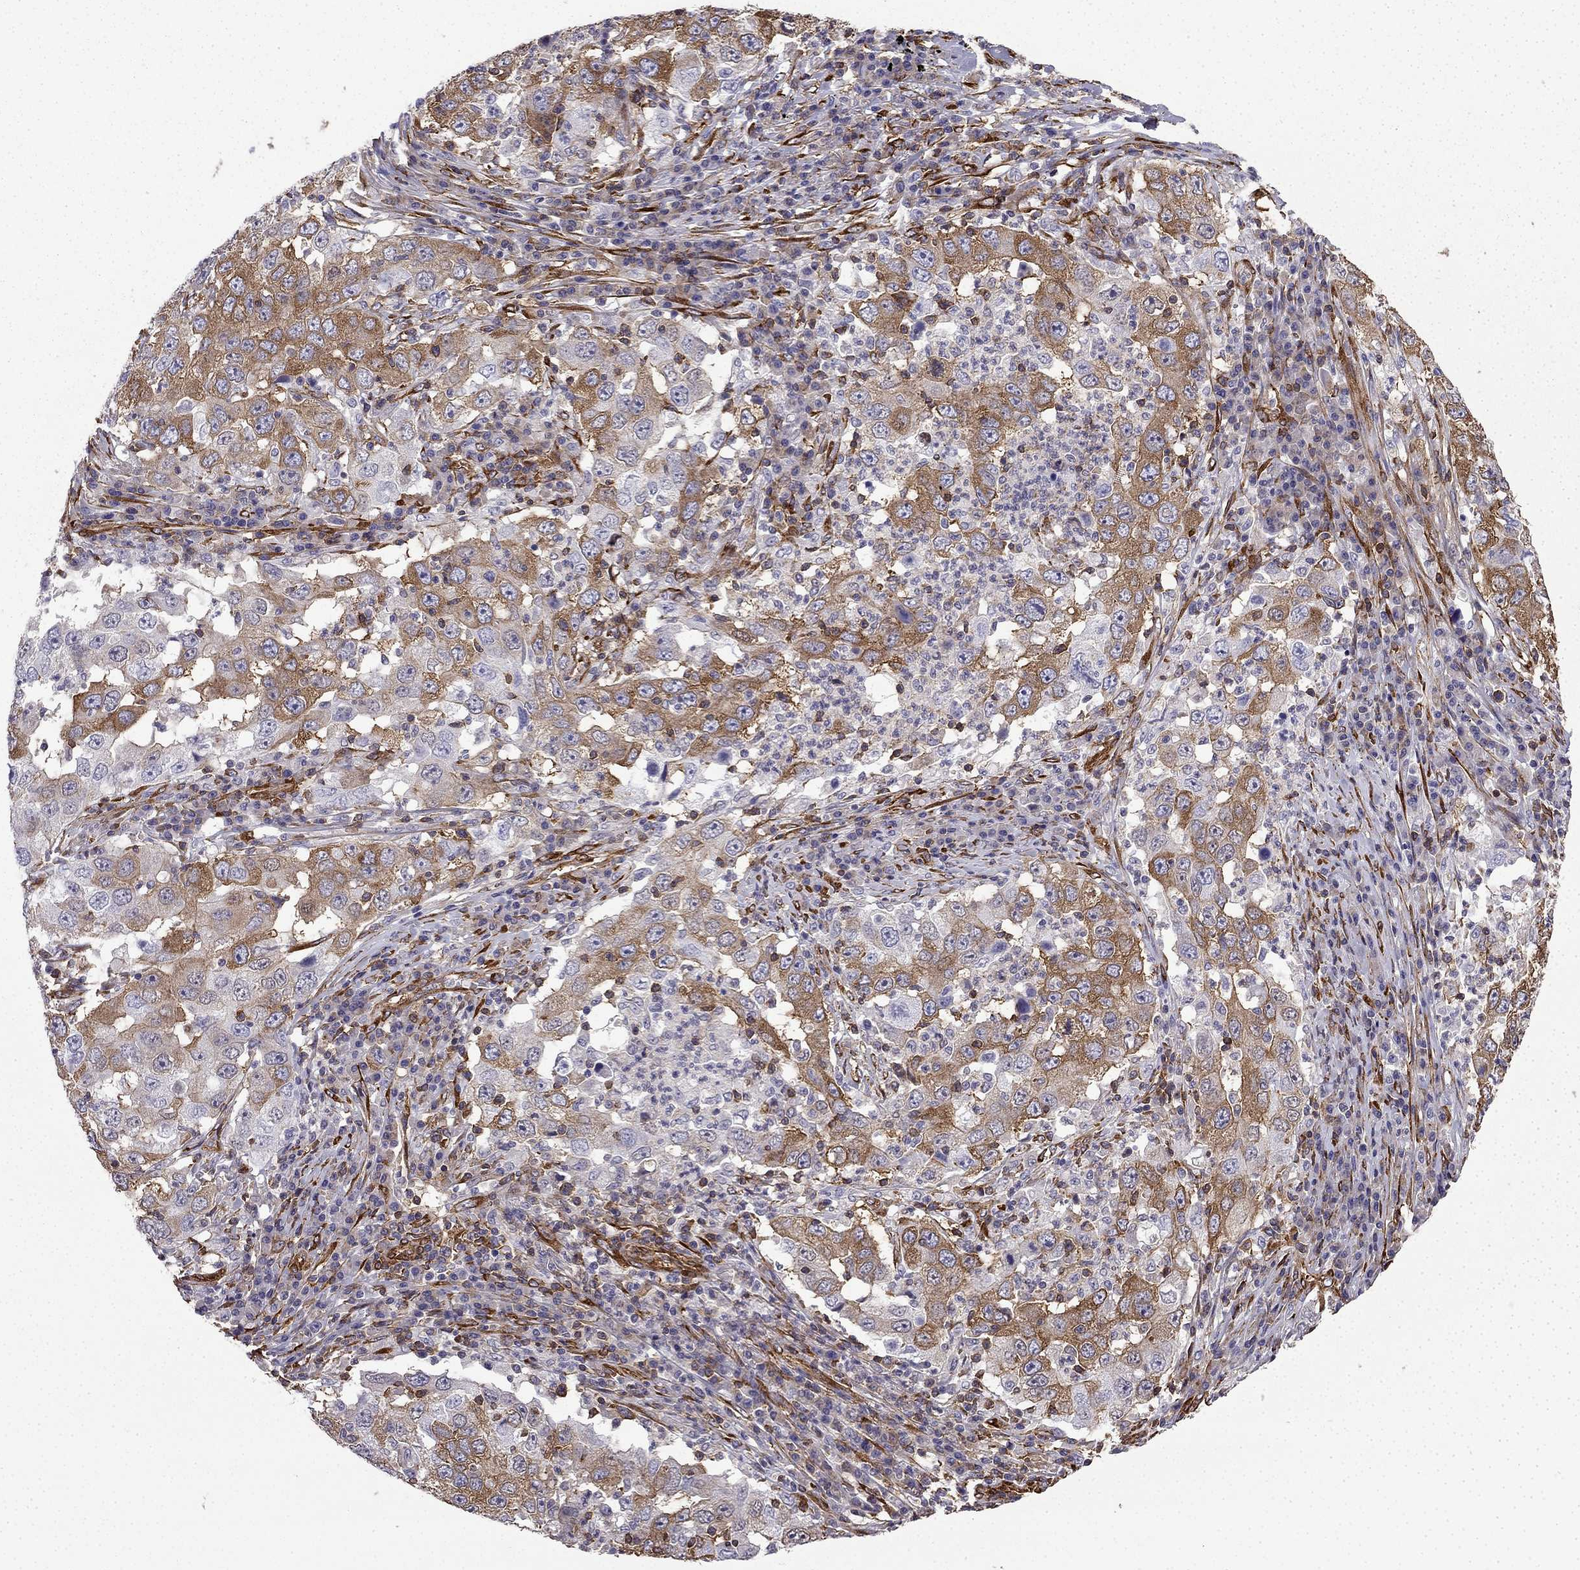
{"staining": {"intensity": "moderate", "quantity": ">75%", "location": "cytoplasmic/membranous"}, "tissue": "lung cancer", "cell_type": "Tumor cells", "image_type": "cancer", "snomed": [{"axis": "morphology", "description": "Adenocarcinoma, NOS"}, {"axis": "topography", "description": "Lung"}], "caption": "Tumor cells reveal medium levels of moderate cytoplasmic/membranous staining in approximately >75% of cells in adenocarcinoma (lung).", "gene": "MAP4", "patient": {"sex": "male", "age": 73}}